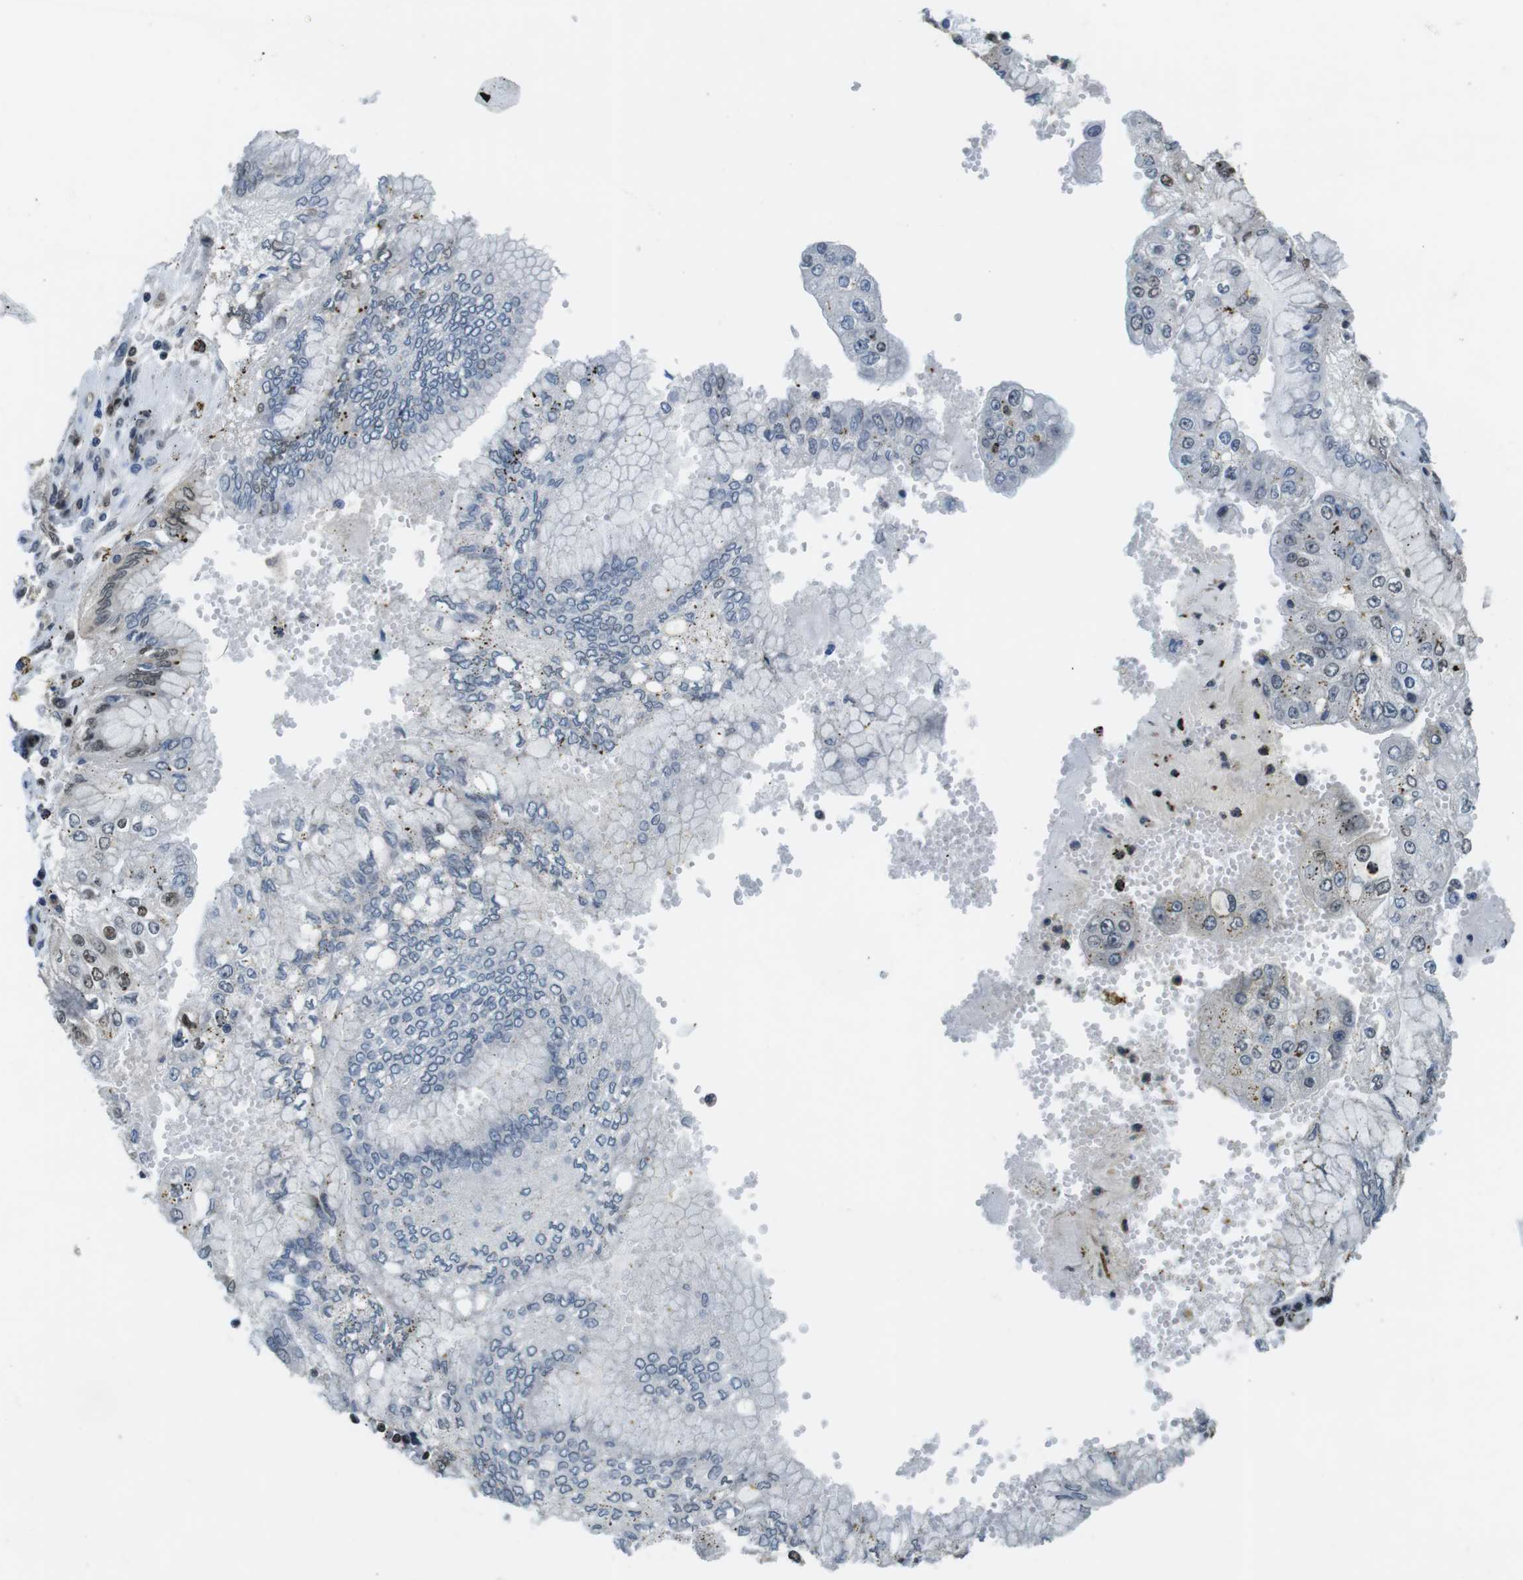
{"staining": {"intensity": "weak", "quantity": "25%-75%", "location": "nuclear"}, "tissue": "stomach cancer", "cell_type": "Tumor cells", "image_type": "cancer", "snomed": [{"axis": "morphology", "description": "Adenocarcinoma, NOS"}, {"axis": "topography", "description": "Stomach"}], "caption": "A brown stain labels weak nuclear positivity of a protein in human stomach adenocarcinoma tumor cells.", "gene": "NEK4", "patient": {"sex": "male", "age": 76}}